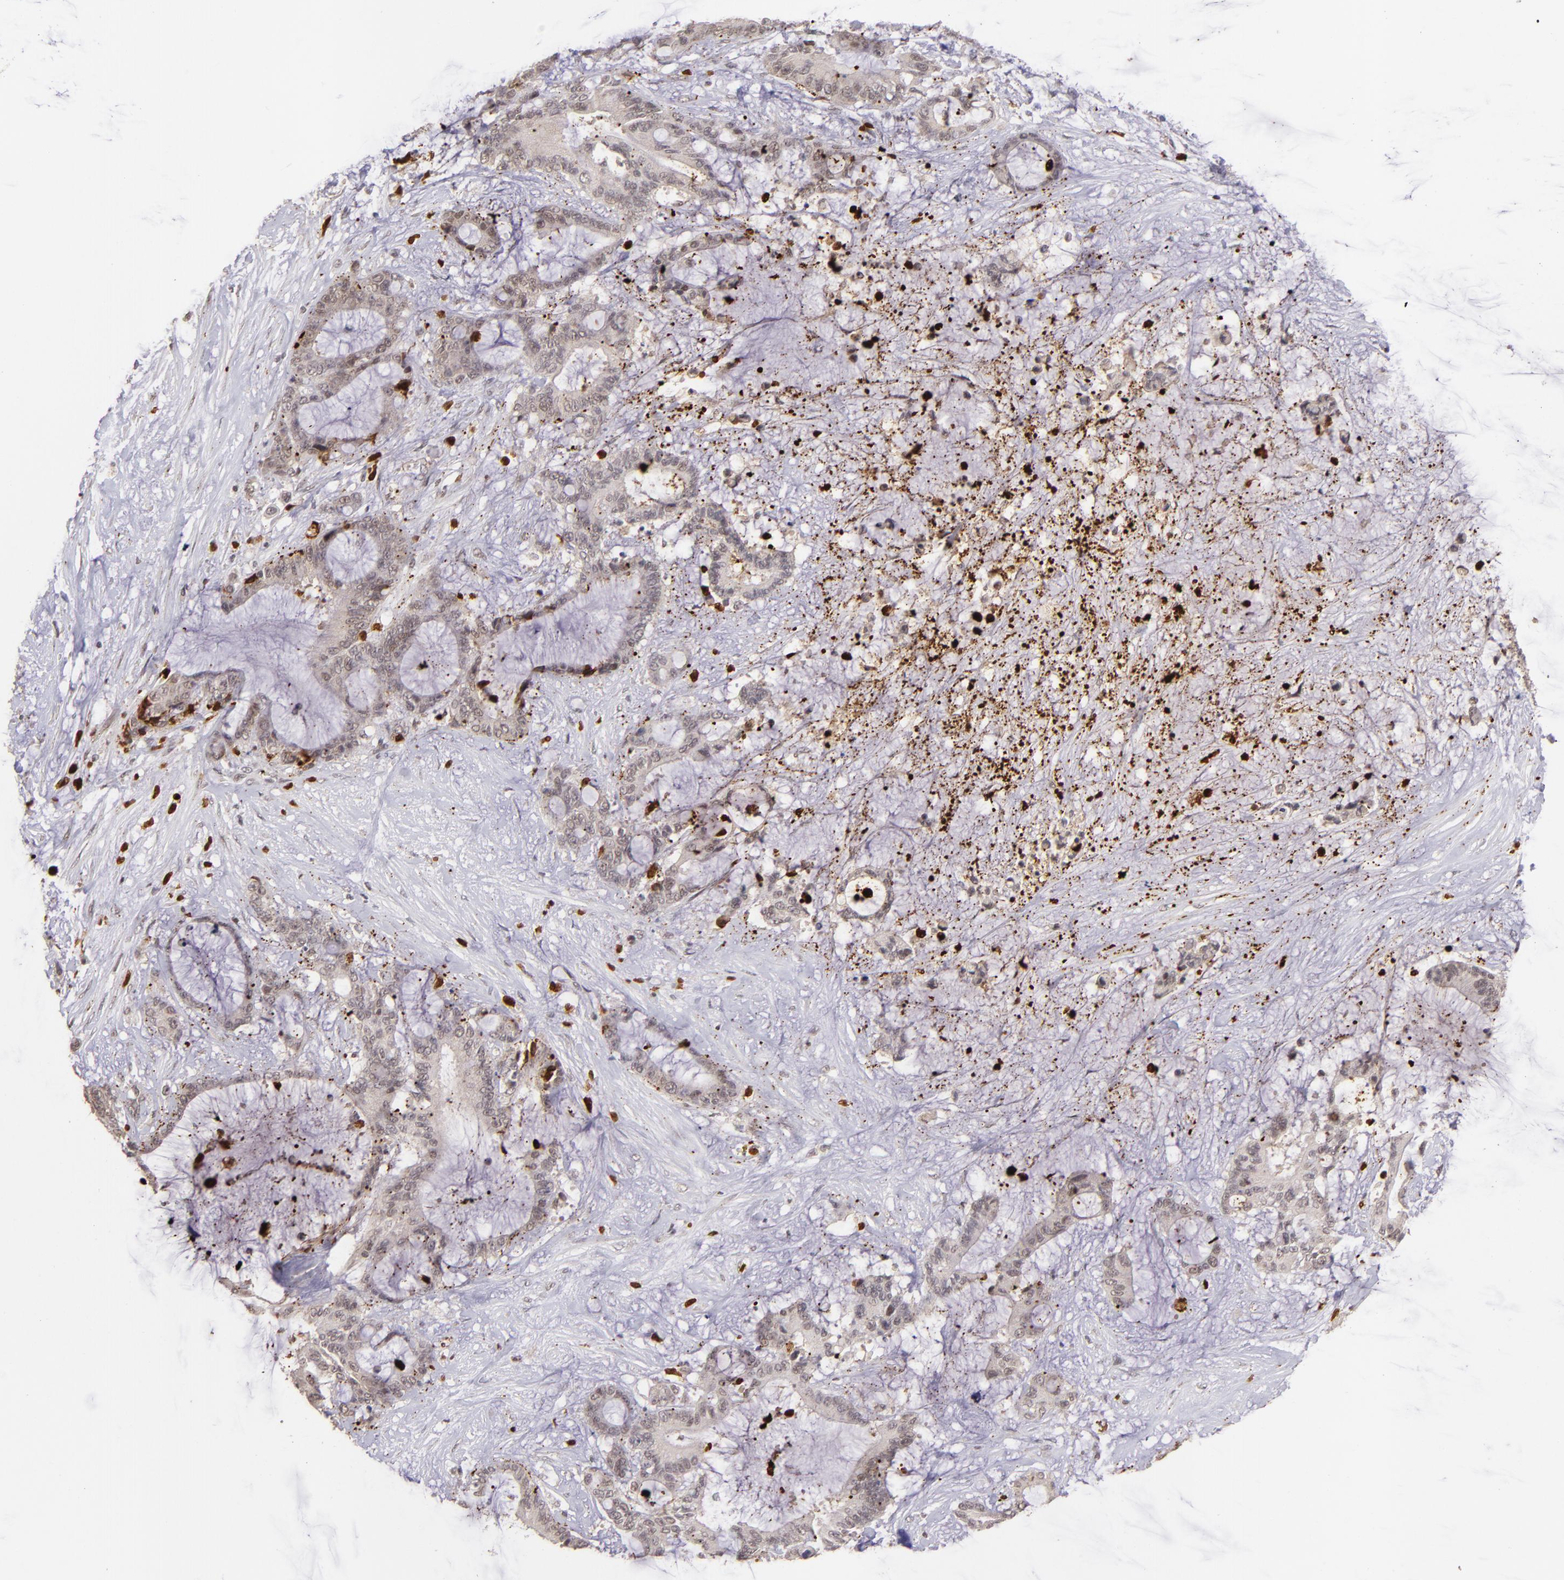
{"staining": {"intensity": "weak", "quantity": "<25%", "location": "cytoplasmic/membranous,nuclear"}, "tissue": "liver cancer", "cell_type": "Tumor cells", "image_type": "cancer", "snomed": [{"axis": "morphology", "description": "Cholangiocarcinoma"}, {"axis": "topography", "description": "Liver"}], "caption": "Liver cancer was stained to show a protein in brown. There is no significant expression in tumor cells.", "gene": "RXRG", "patient": {"sex": "female", "age": 73}}